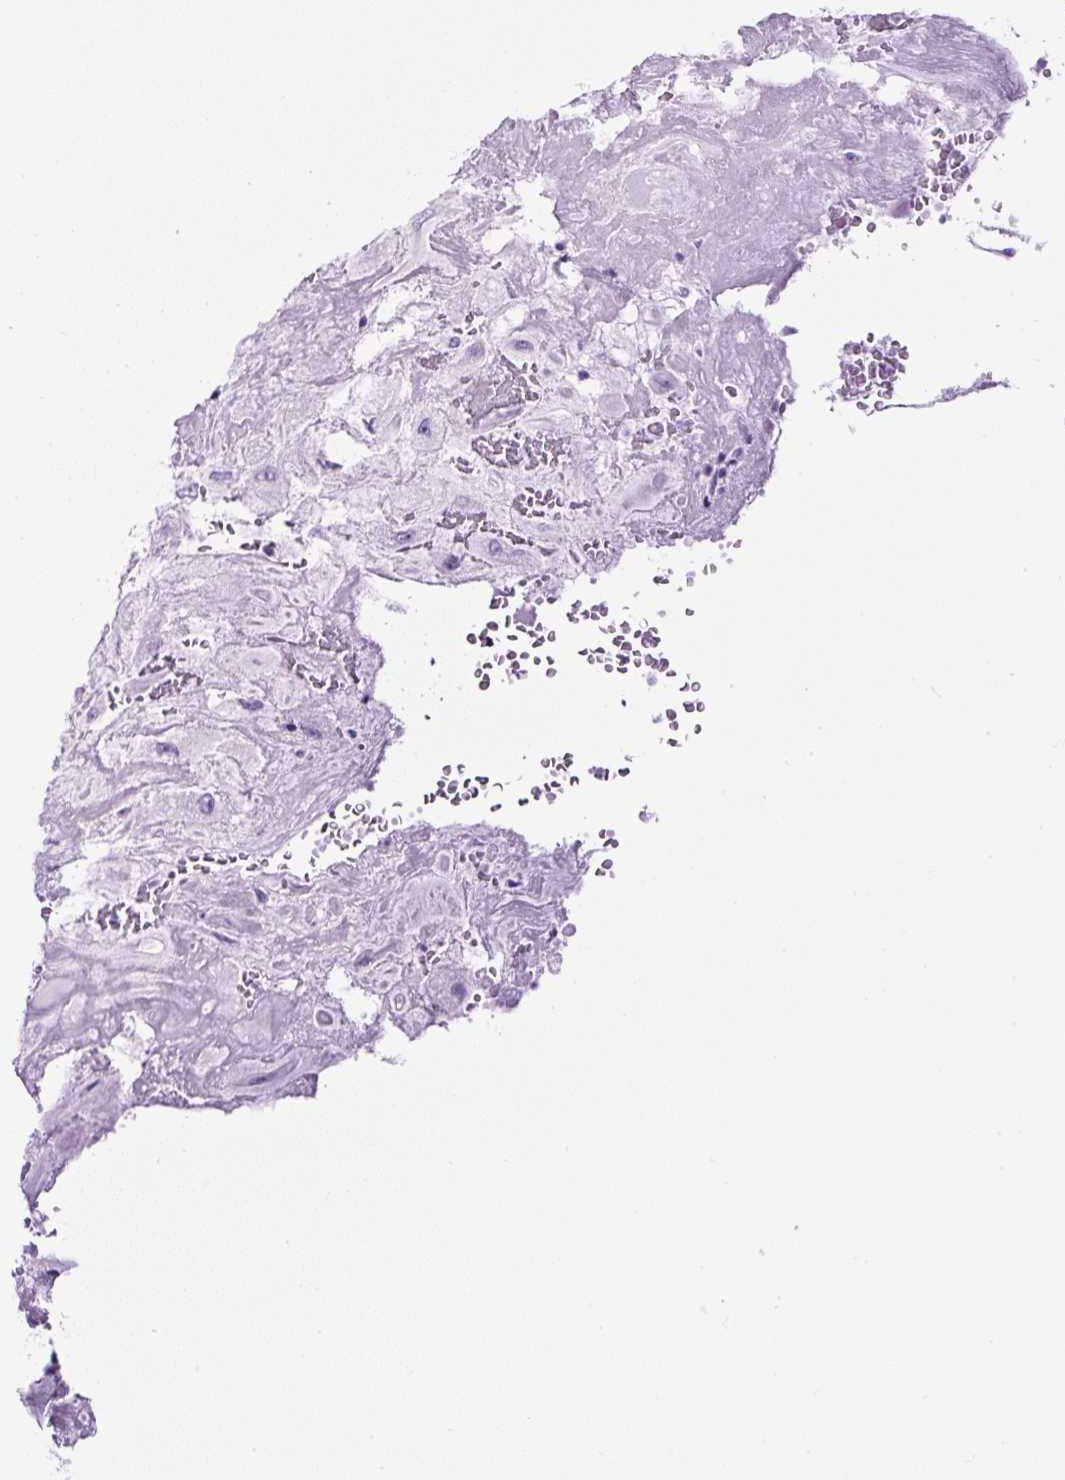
{"staining": {"intensity": "negative", "quantity": "none", "location": "none"}, "tissue": "placenta", "cell_type": "Decidual cells", "image_type": "normal", "snomed": [{"axis": "morphology", "description": "Normal tissue, NOS"}, {"axis": "topography", "description": "Placenta"}], "caption": "Immunohistochemistry (IHC) of unremarkable human placenta shows no positivity in decidual cells.", "gene": "TMEM200B", "patient": {"sex": "female", "age": 32}}